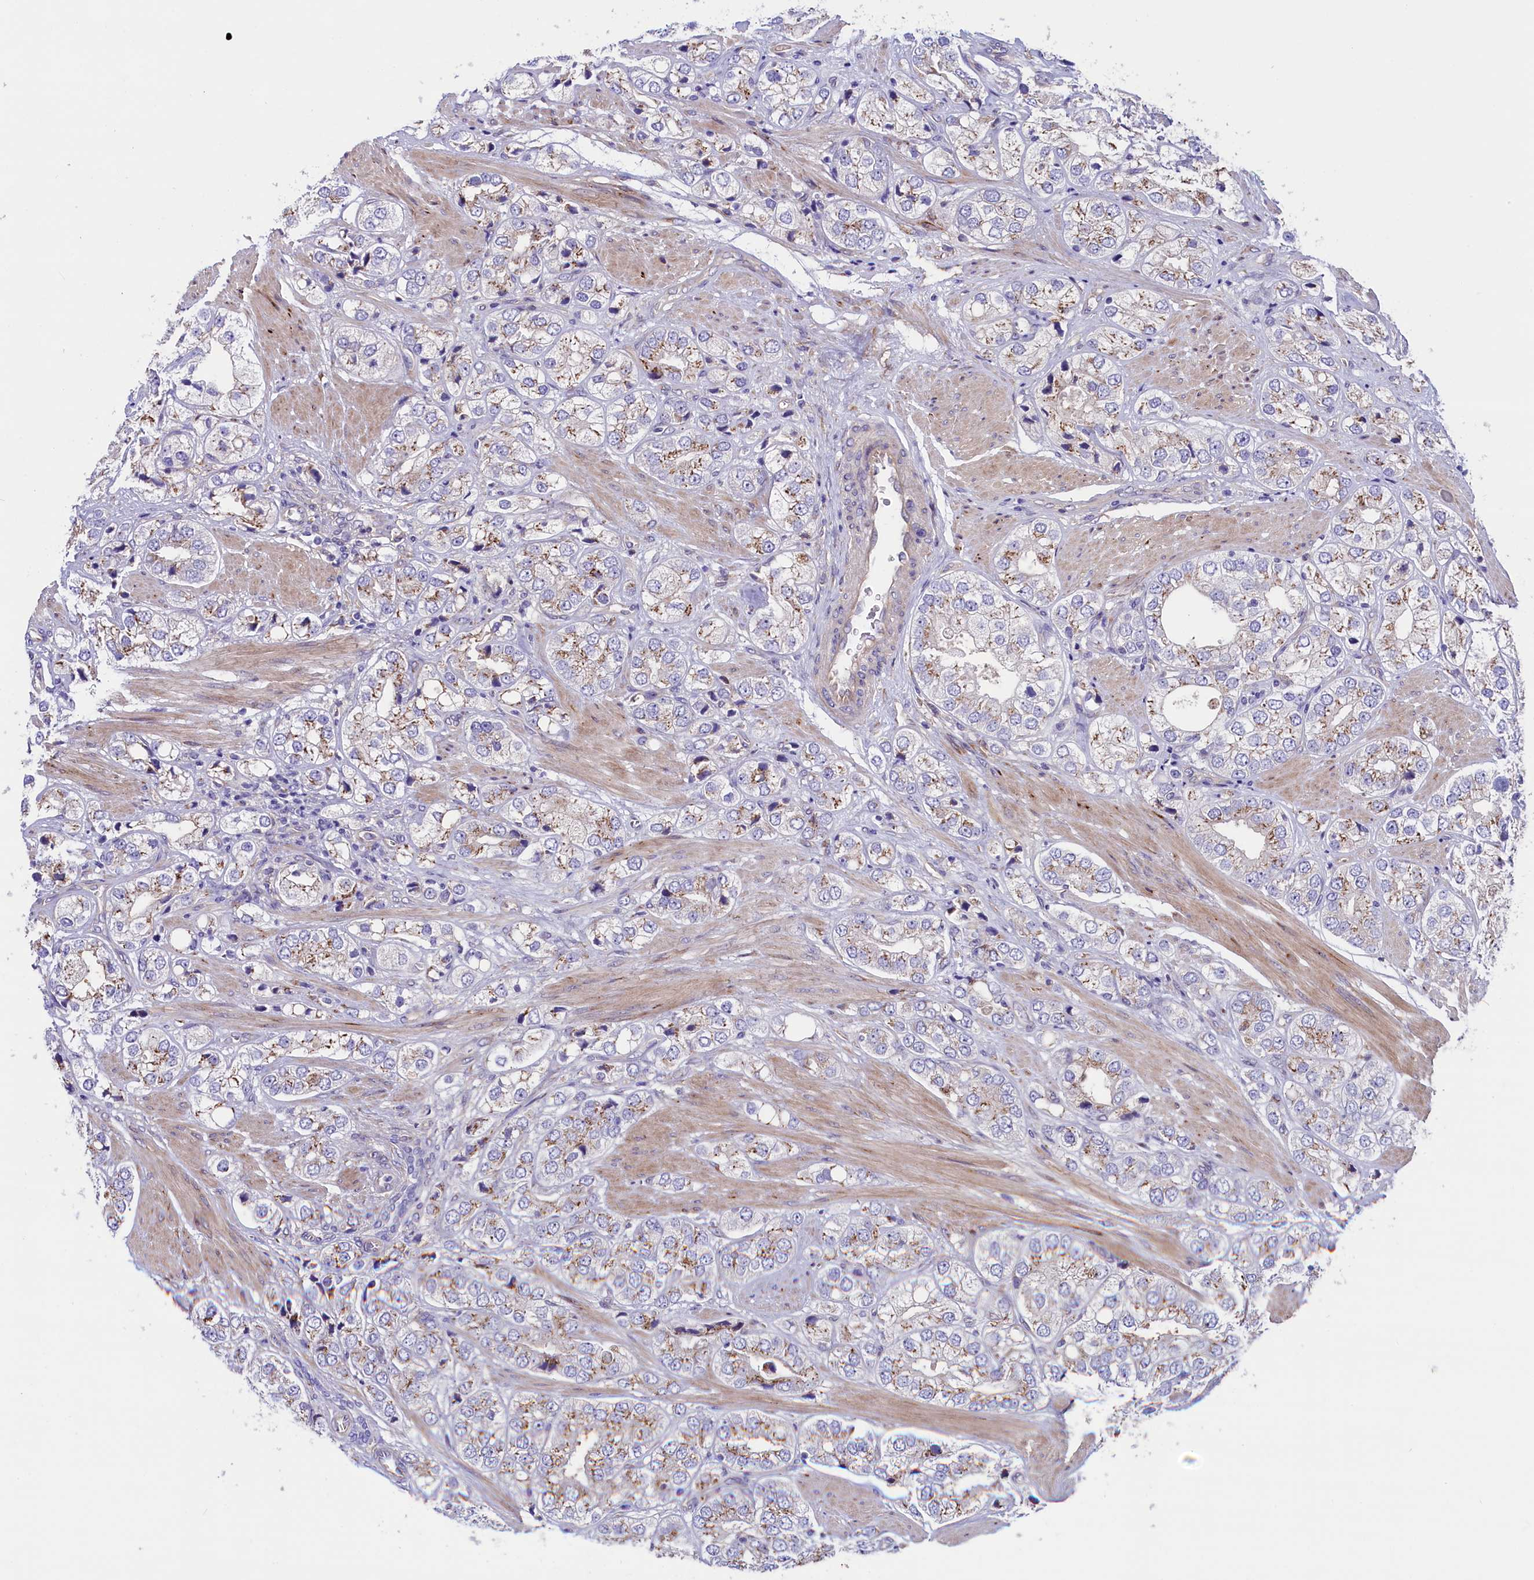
{"staining": {"intensity": "moderate", "quantity": "<25%", "location": "cytoplasmic/membranous"}, "tissue": "prostate cancer", "cell_type": "Tumor cells", "image_type": "cancer", "snomed": [{"axis": "morphology", "description": "Adenocarcinoma, High grade"}, {"axis": "topography", "description": "Prostate"}], "caption": "High-grade adenocarcinoma (prostate) stained with immunohistochemistry reveals moderate cytoplasmic/membranous staining in about <25% of tumor cells.", "gene": "GPR108", "patient": {"sex": "male", "age": 50}}